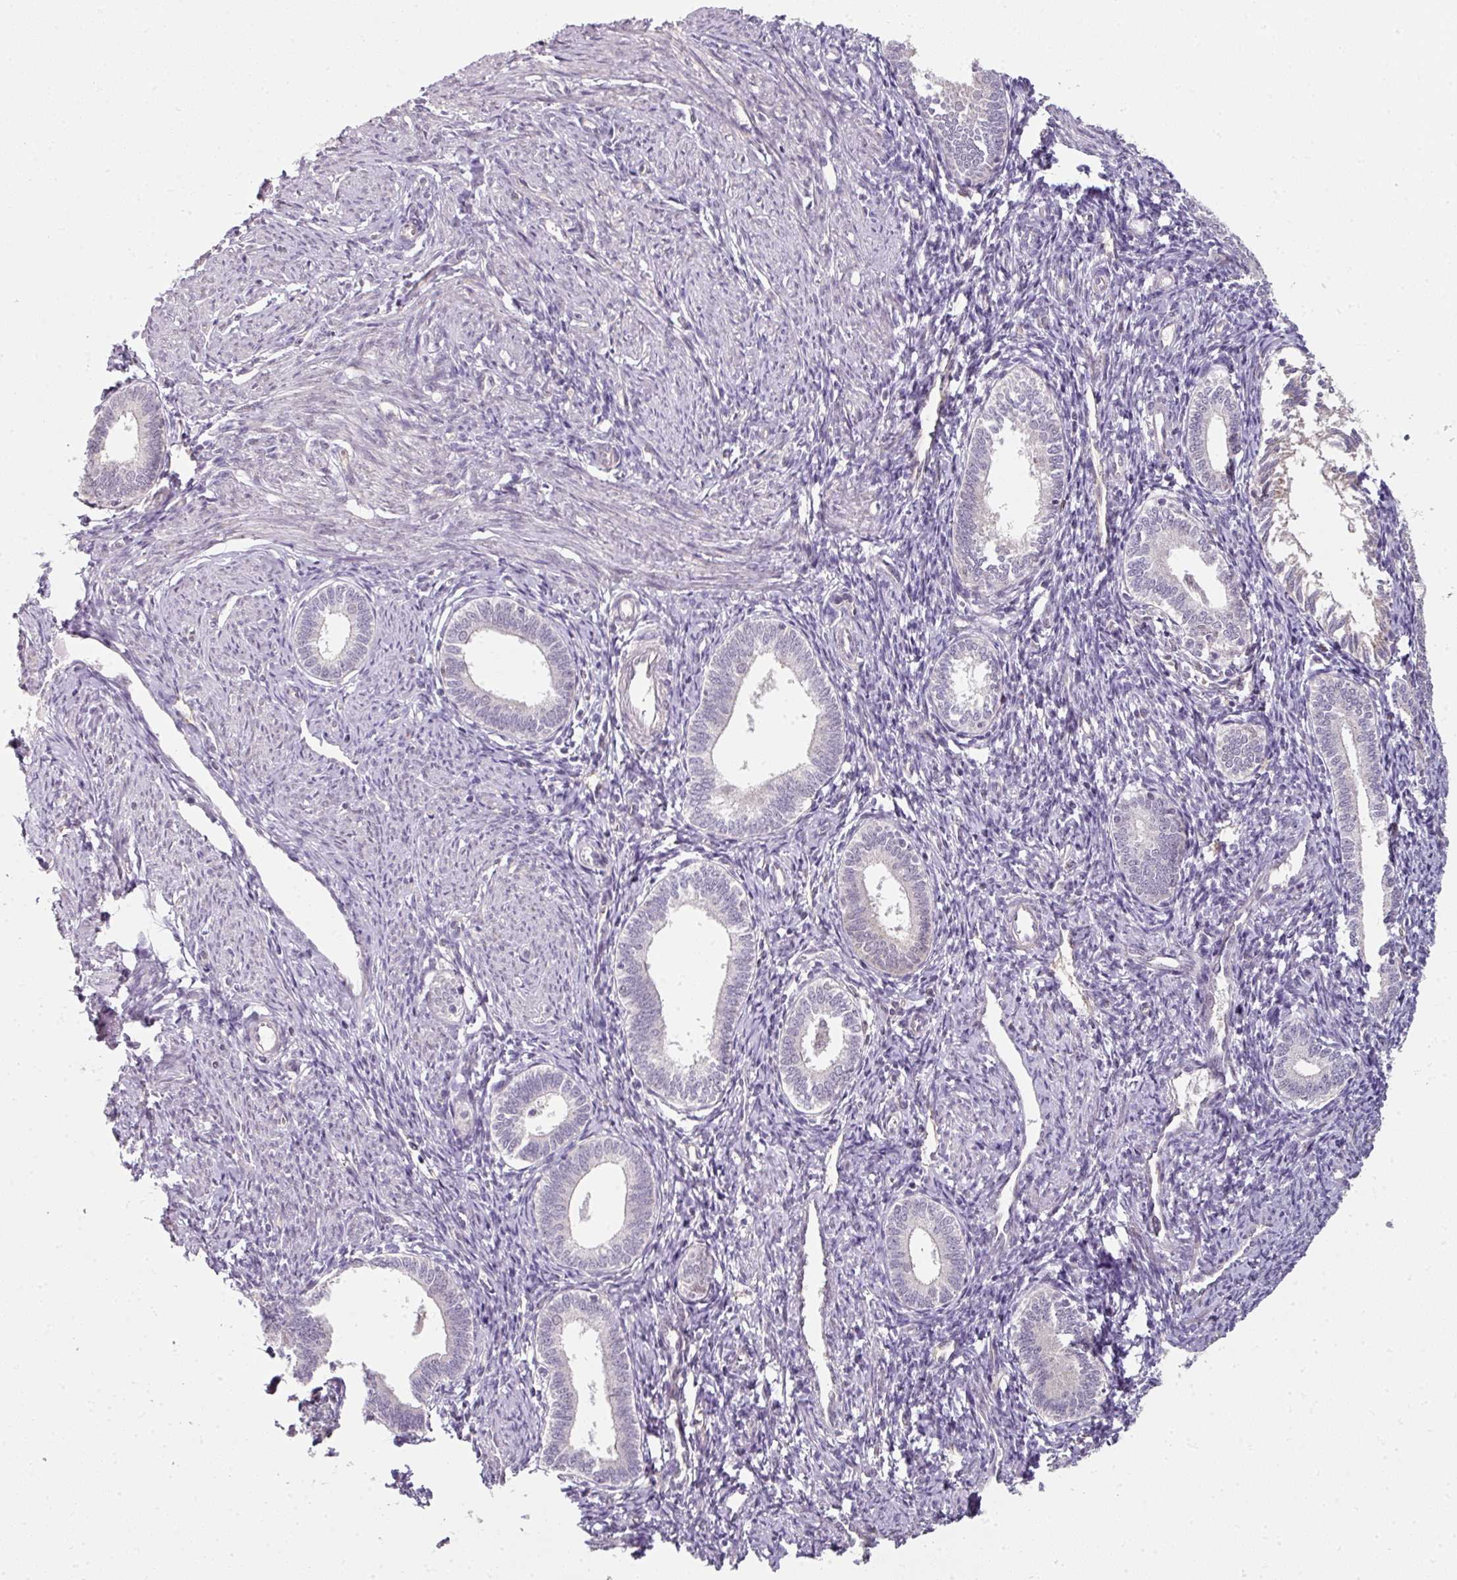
{"staining": {"intensity": "negative", "quantity": "none", "location": "none"}, "tissue": "endometrium", "cell_type": "Cells in endometrial stroma", "image_type": "normal", "snomed": [{"axis": "morphology", "description": "Normal tissue, NOS"}, {"axis": "topography", "description": "Endometrium"}], "caption": "Immunohistochemistry (IHC) histopathology image of unremarkable endometrium: human endometrium stained with DAB (3,3'-diaminobenzidine) demonstrates no significant protein staining in cells in endometrial stroma. The staining was performed using DAB to visualize the protein expression in brown, while the nuclei were stained in blue with hematoxylin (Magnification: 20x).", "gene": "C19orf33", "patient": {"sex": "female", "age": 41}}